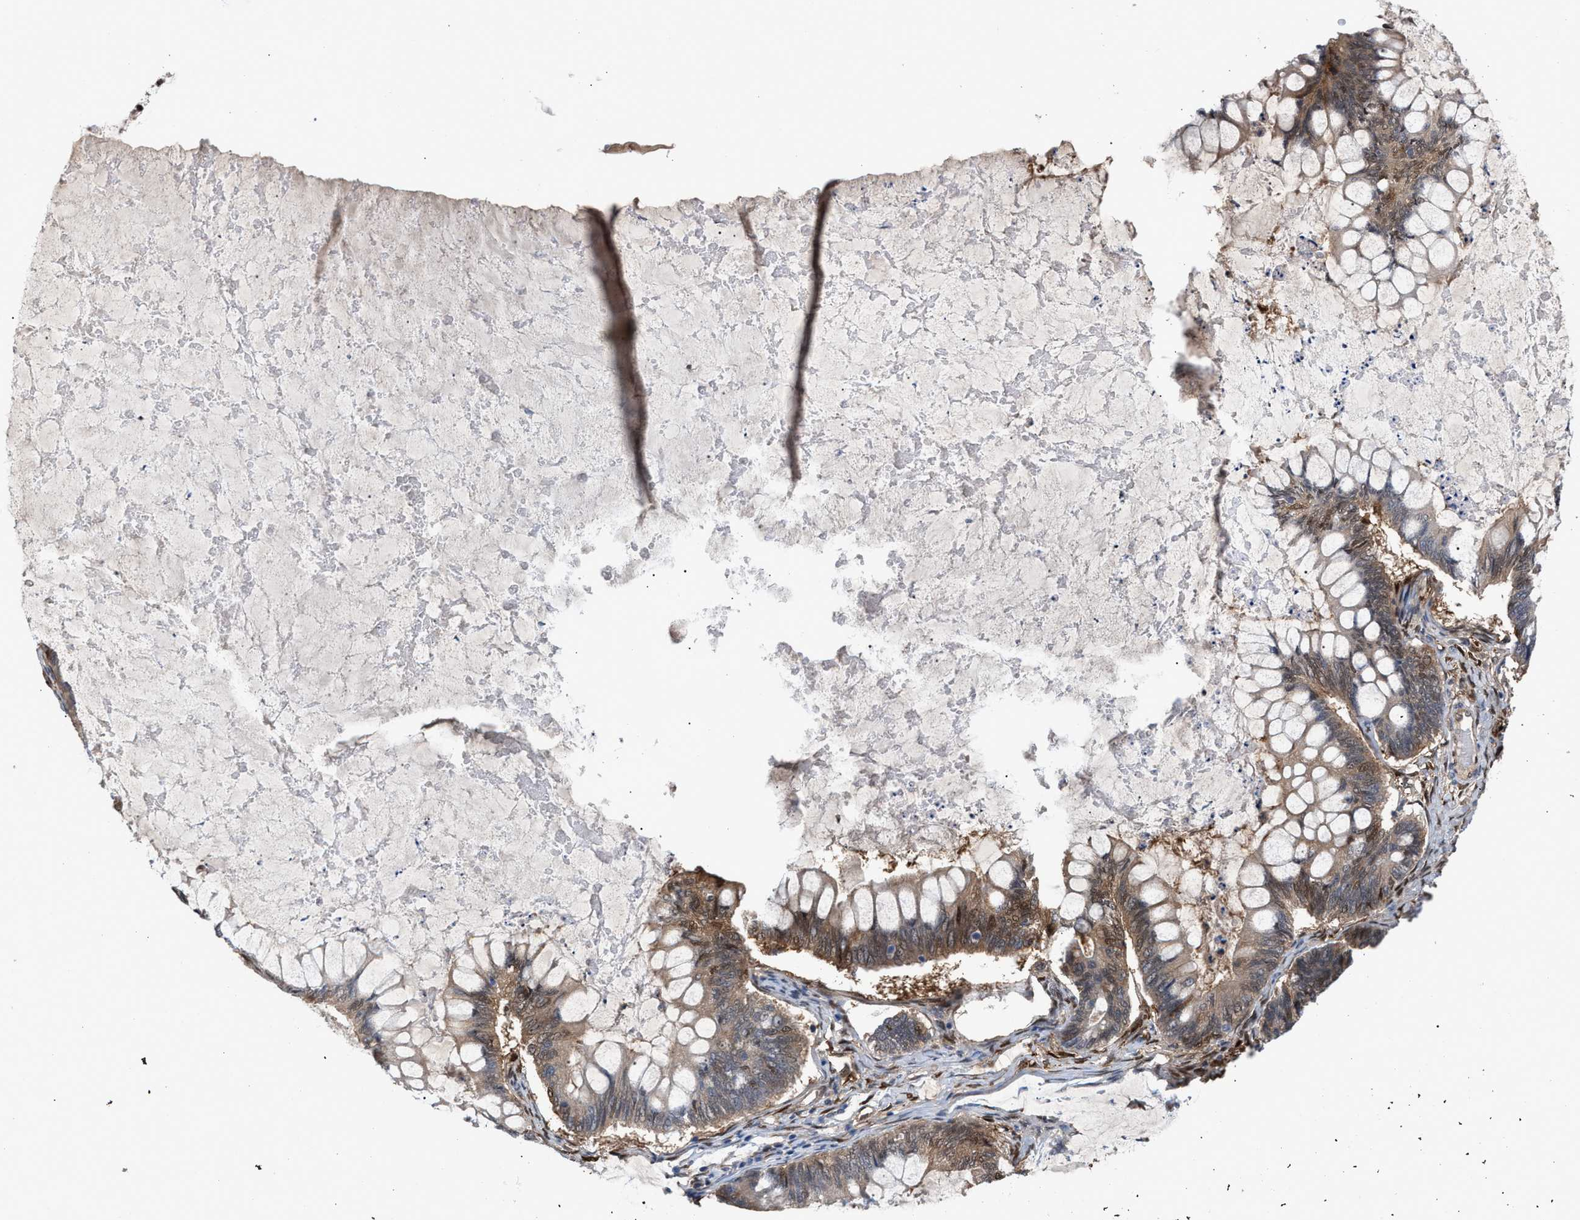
{"staining": {"intensity": "moderate", "quantity": "<25%", "location": "cytoplasmic/membranous"}, "tissue": "ovarian cancer", "cell_type": "Tumor cells", "image_type": "cancer", "snomed": [{"axis": "morphology", "description": "Cystadenocarcinoma, mucinous, NOS"}, {"axis": "topography", "description": "Ovary"}], "caption": "IHC micrograph of ovarian mucinous cystadenocarcinoma stained for a protein (brown), which shows low levels of moderate cytoplasmic/membranous positivity in approximately <25% of tumor cells.", "gene": "TP53I3", "patient": {"sex": "female", "age": 61}}